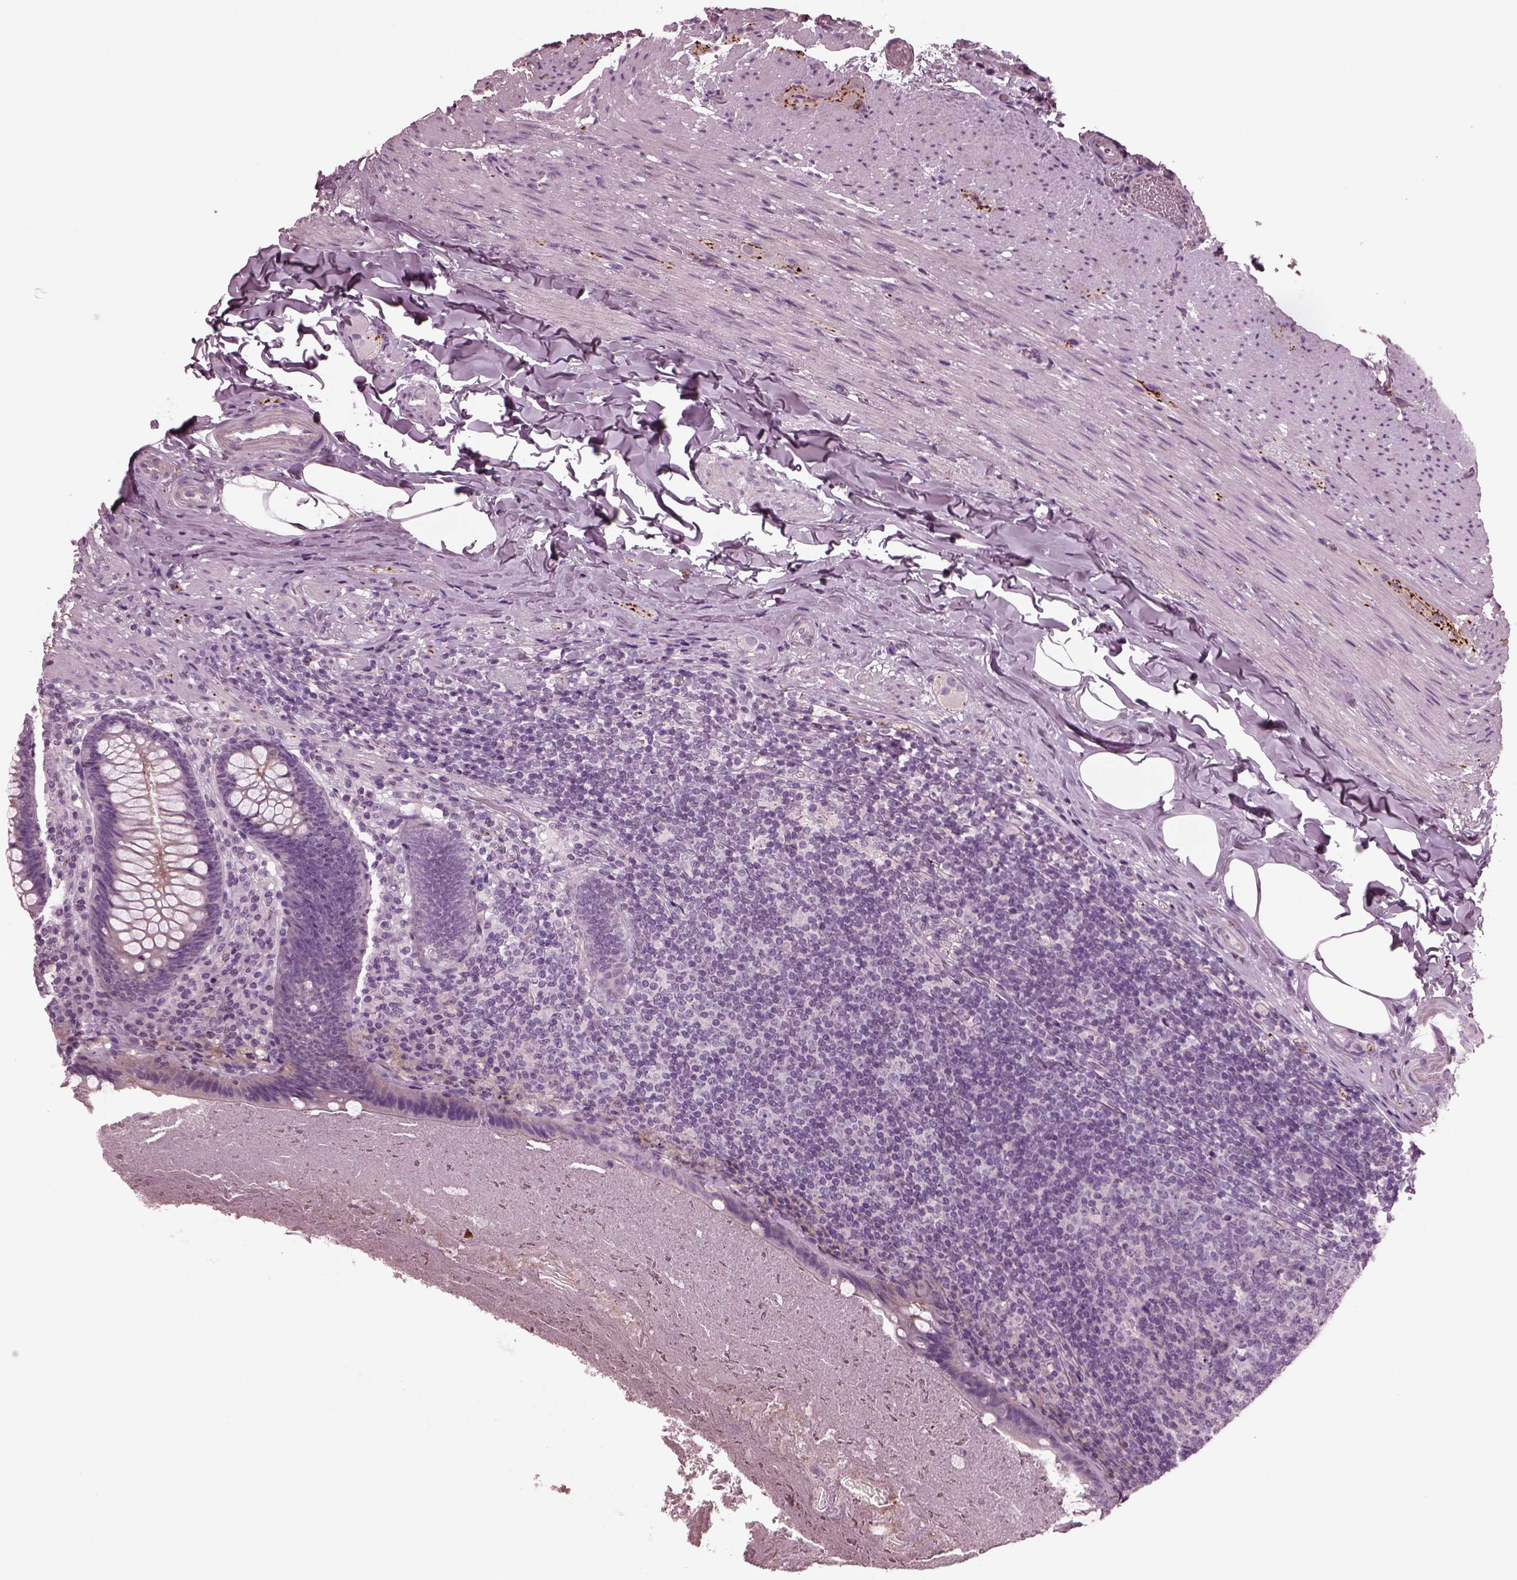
{"staining": {"intensity": "negative", "quantity": "none", "location": "none"}, "tissue": "appendix", "cell_type": "Glandular cells", "image_type": "normal", "snomed": [{"axis": "morphology", "description": "Normal tissue, NOS"}, {"axis": "topography", "description": "Appendix"}], "caption": "IHC image of benign appendix stained for a protein (brown), which reveals no positivity in glandular cells.", "gene": "GDF11", "patient": {"sex": "male", "age": 47}}